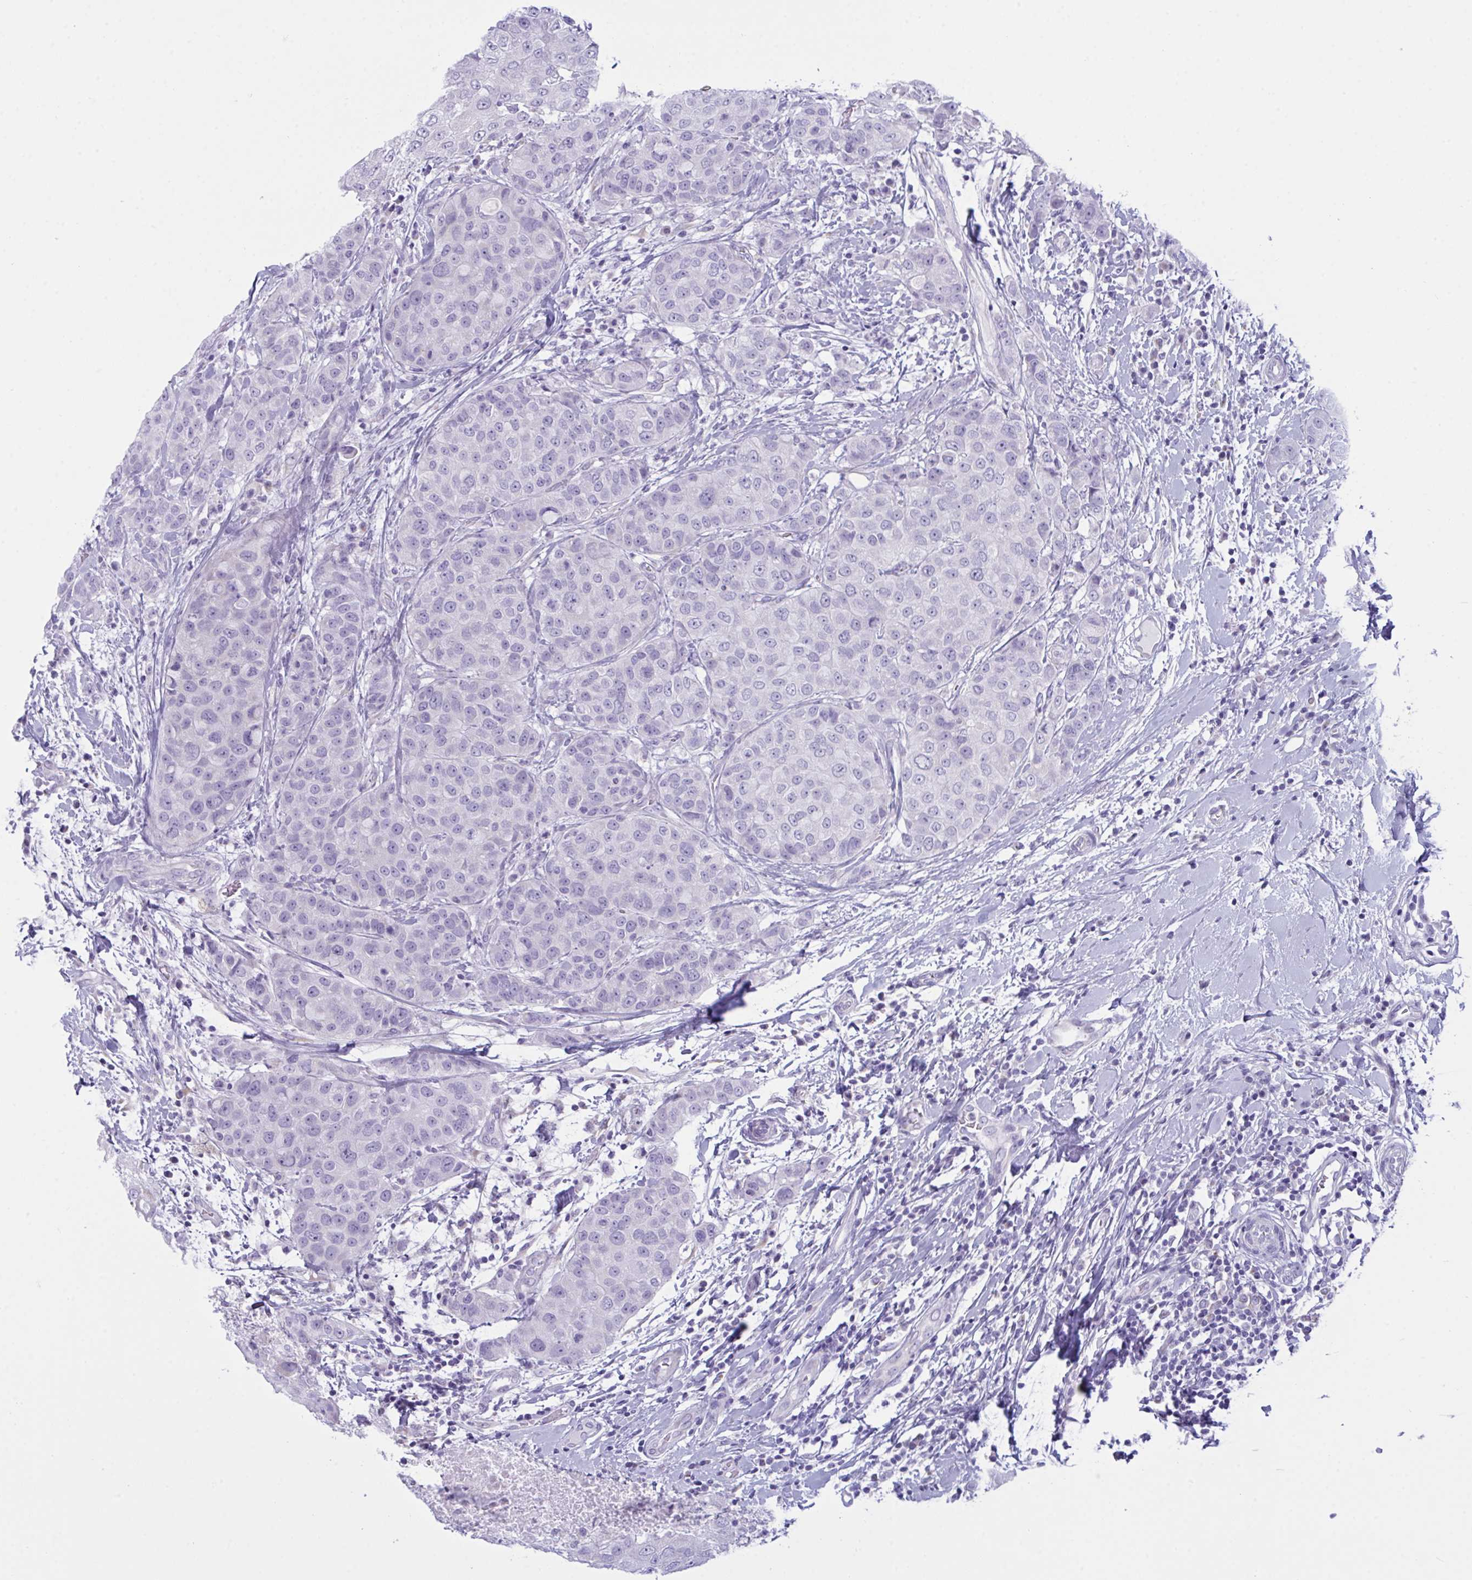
{"staining": {"intensity": "negative", "quantity": "none", "location": "none"}, "tissue": "breast cancer", "cell_type": "Tumor cells", "image_type": "cancer", "snomed": [{"axis": "morphology", "description": "Duct carcinoma"}, {"axis": "topography", "description": "Breast"}], "caption": "DAB (3,3'-diaminobenzidine) immunohistochemical staining of human breast cancer reveals no significant staining in tumor cells.", "gene": "BBS1", "patient": {"sex": "female", "age": 27}}